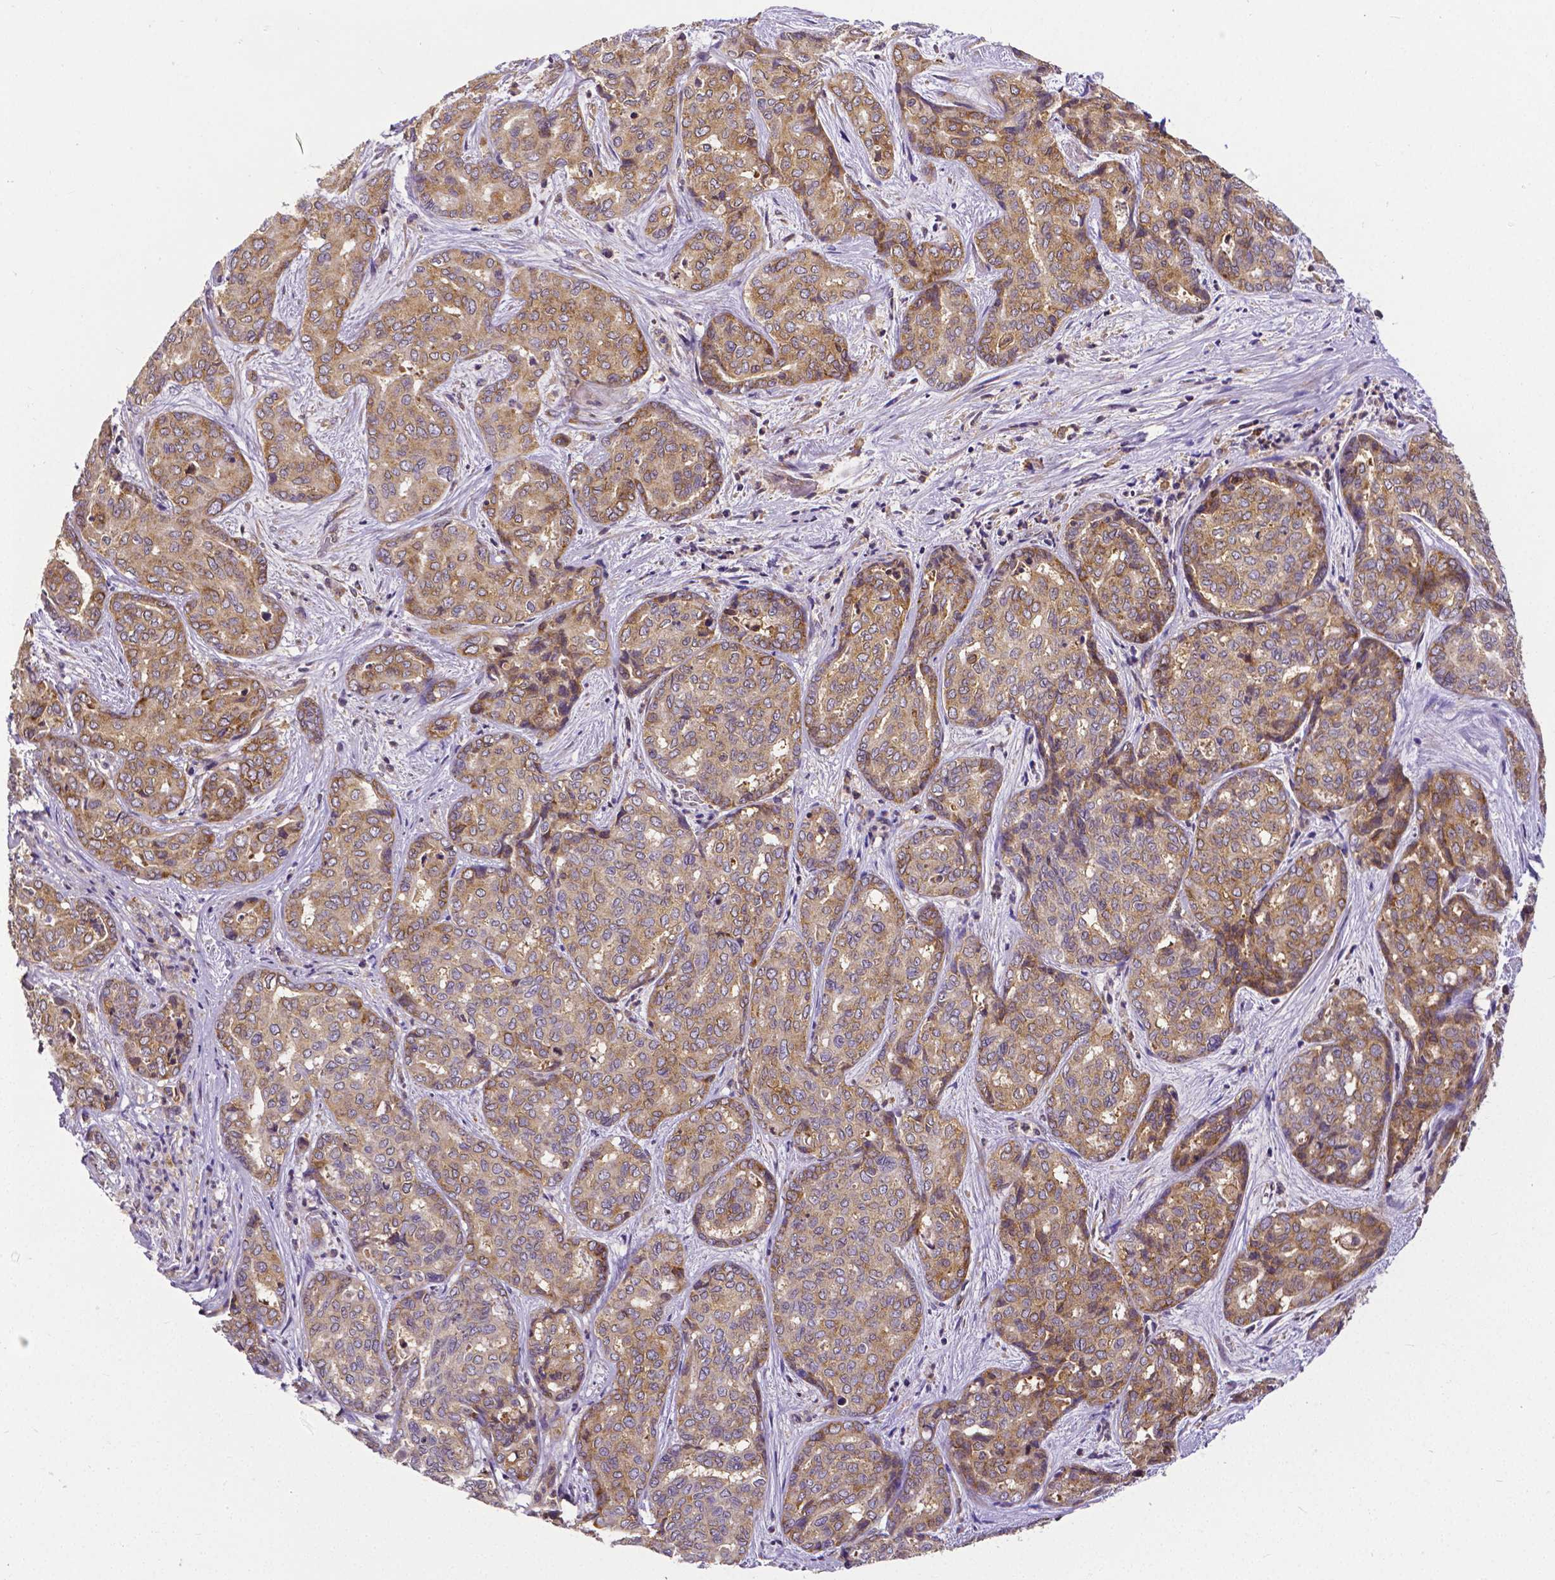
{"staining": {"intensity": "weak", "quantity": ">75%", "location": "cytoplasmic/membranous"}, "tissue": "liver cancer", "cell_type": "Tumor cells", "image_type": "cancer", "snomed": [{"axis": "morphology", "description": "Cholangiocarcinoma"}, {"axis": "topography", "description": "Liver"}], "caption": "Liver cancer stained with IHC exhibits weak cytoplasmic/membranous positivity in about >75% of tumor cells. The staining is performed using DAB brown chromogen to label protein expression. The nuclei are counter-stained blue using hematoxylin.", "gene": "DICER1", "patient": {"sex": "female", "age": 64}}